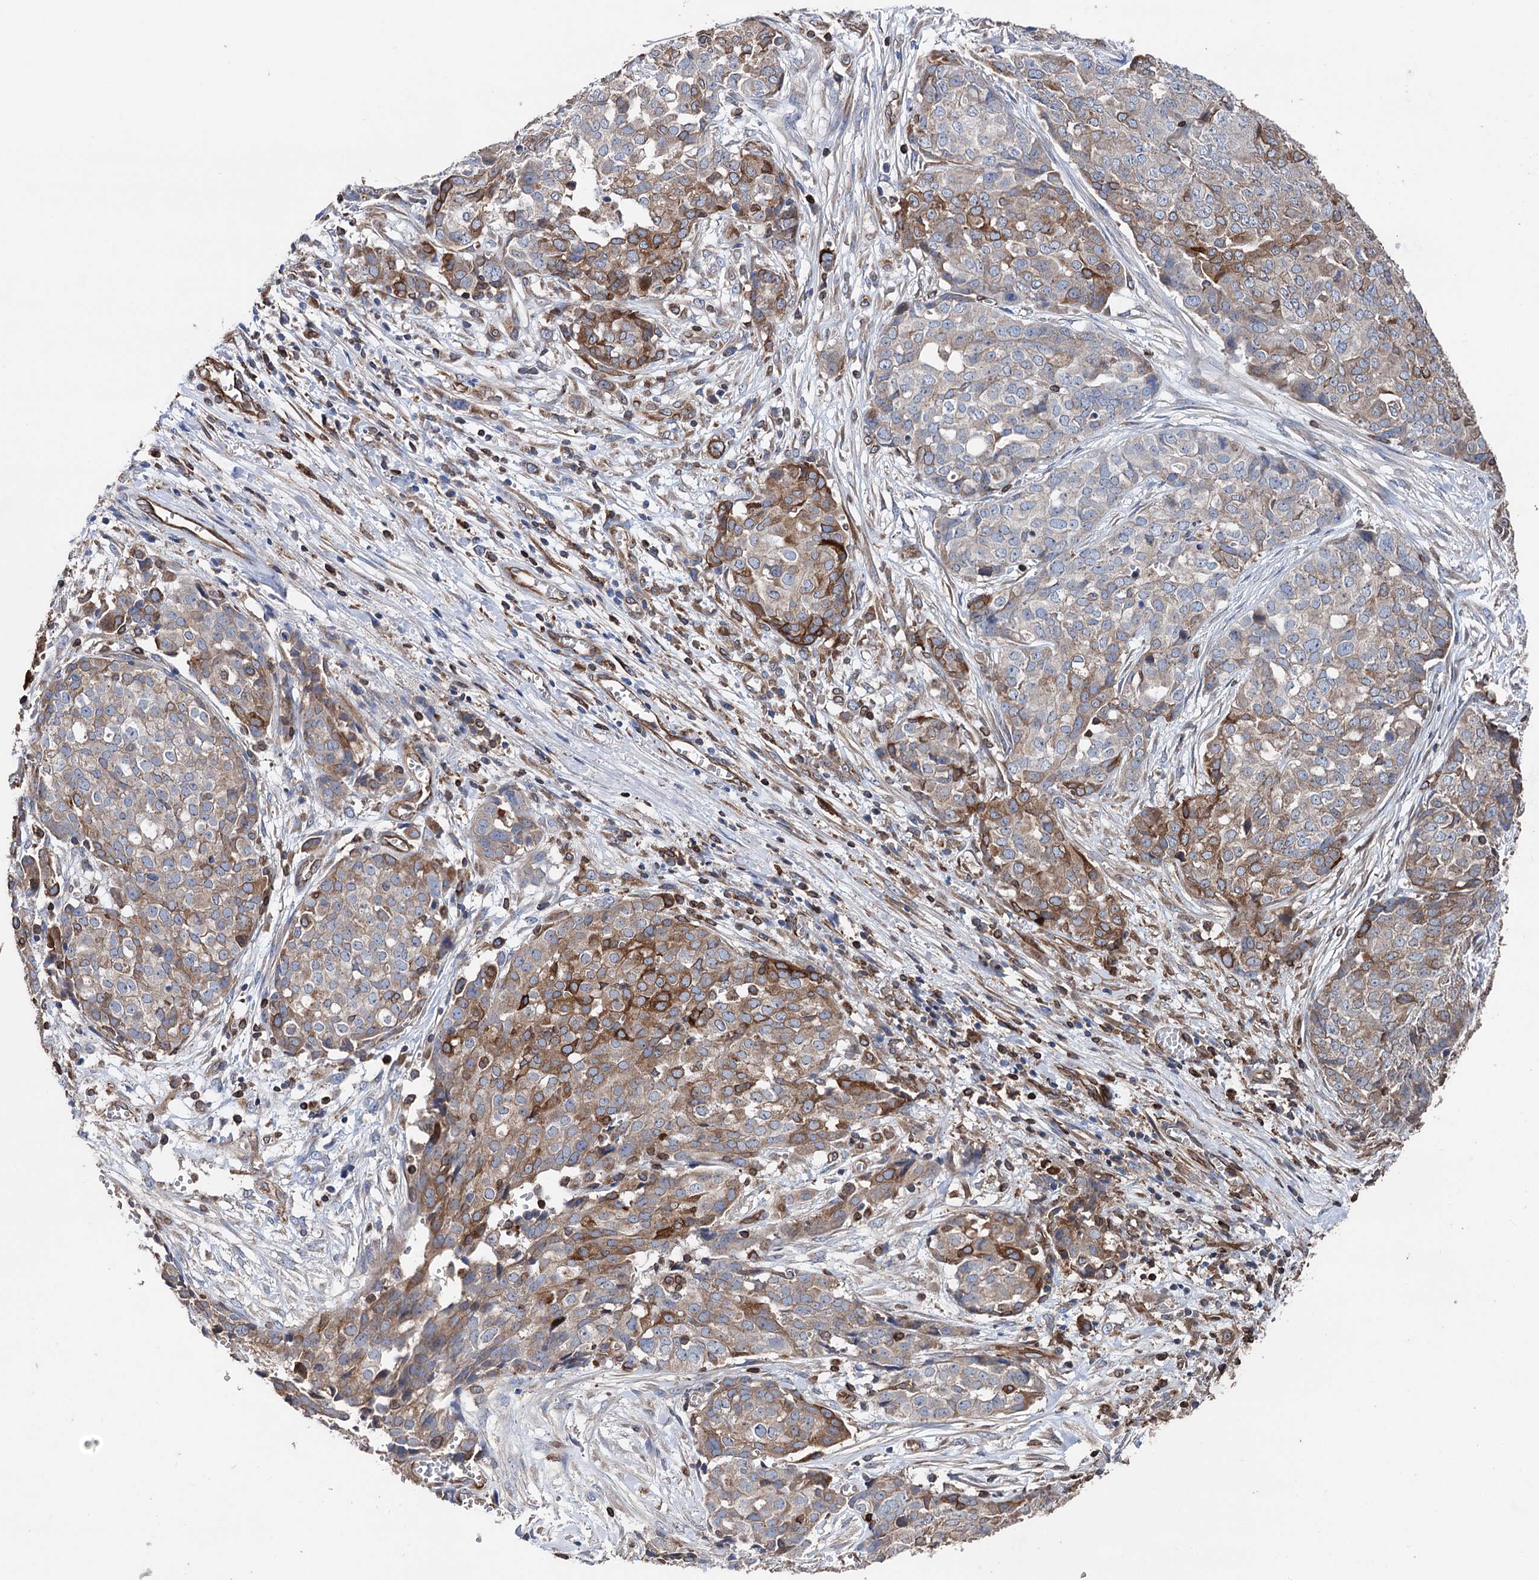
{"staining": {"intensity": "strong", "quantity": "<25%", "location": "cytoplasmic/membranous"}, "tissue": "ovarian cancer", "cell_type": "Tumor cells", "image_type": "cancer", "snomed": [{"axis": "morphology", "description": "Cystadenocarcinoma, serous, NOS"}, {"axis": "topography", "description": "Soft tissue"}, {"axis": "topography", "description": "Ovary"}], "caption": "About <25% of tumor cells in ovarian cancer display strong cytoplasmic/membranous protein staining as visualized by brown immunohistochemical staining.", "gene": "STING1", "patient": {"sex": "female", "age": 57}}